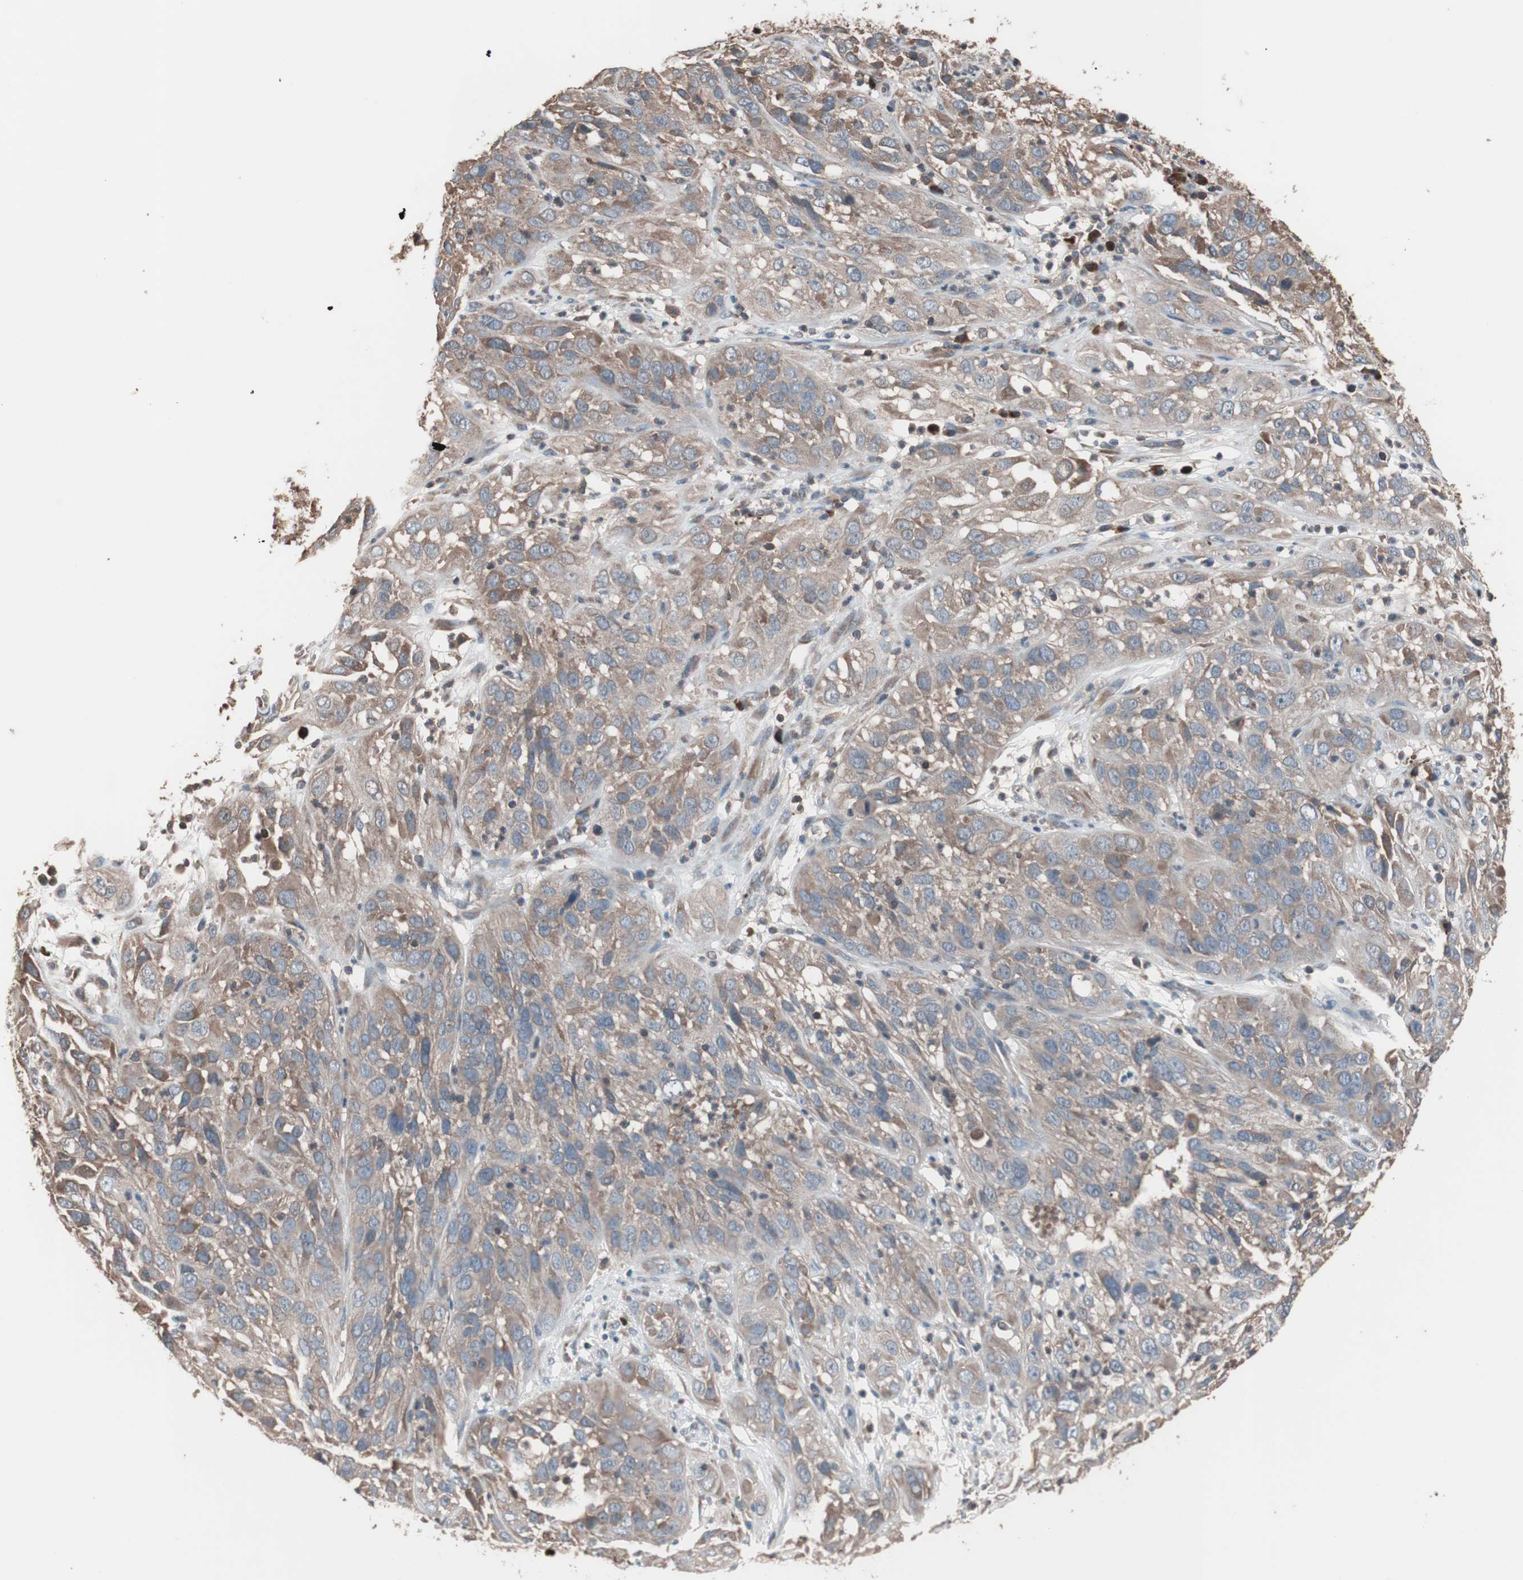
{"staining": {"intensity": "moderate", "quantity": ">75%", "location": "cytoplasmic/membranous"}, "tissue": "cervical cancer", "cell_type": "Tumor cells", "image_type": "cancer", "snomed": [{"axis": "morphology", "description": "Squamous cell carcinoma, NOS"}, {"axis": "topography", "description": "Cervix"}], "caption": "A medium amount of moderate cytoplasmic/membranous staining is present in approximately >75% of tumor cells in cervical squamous cell carcinoma tissue.", "gene": "GLYCTK", "patient": {"sex": "female", "age": 32}}